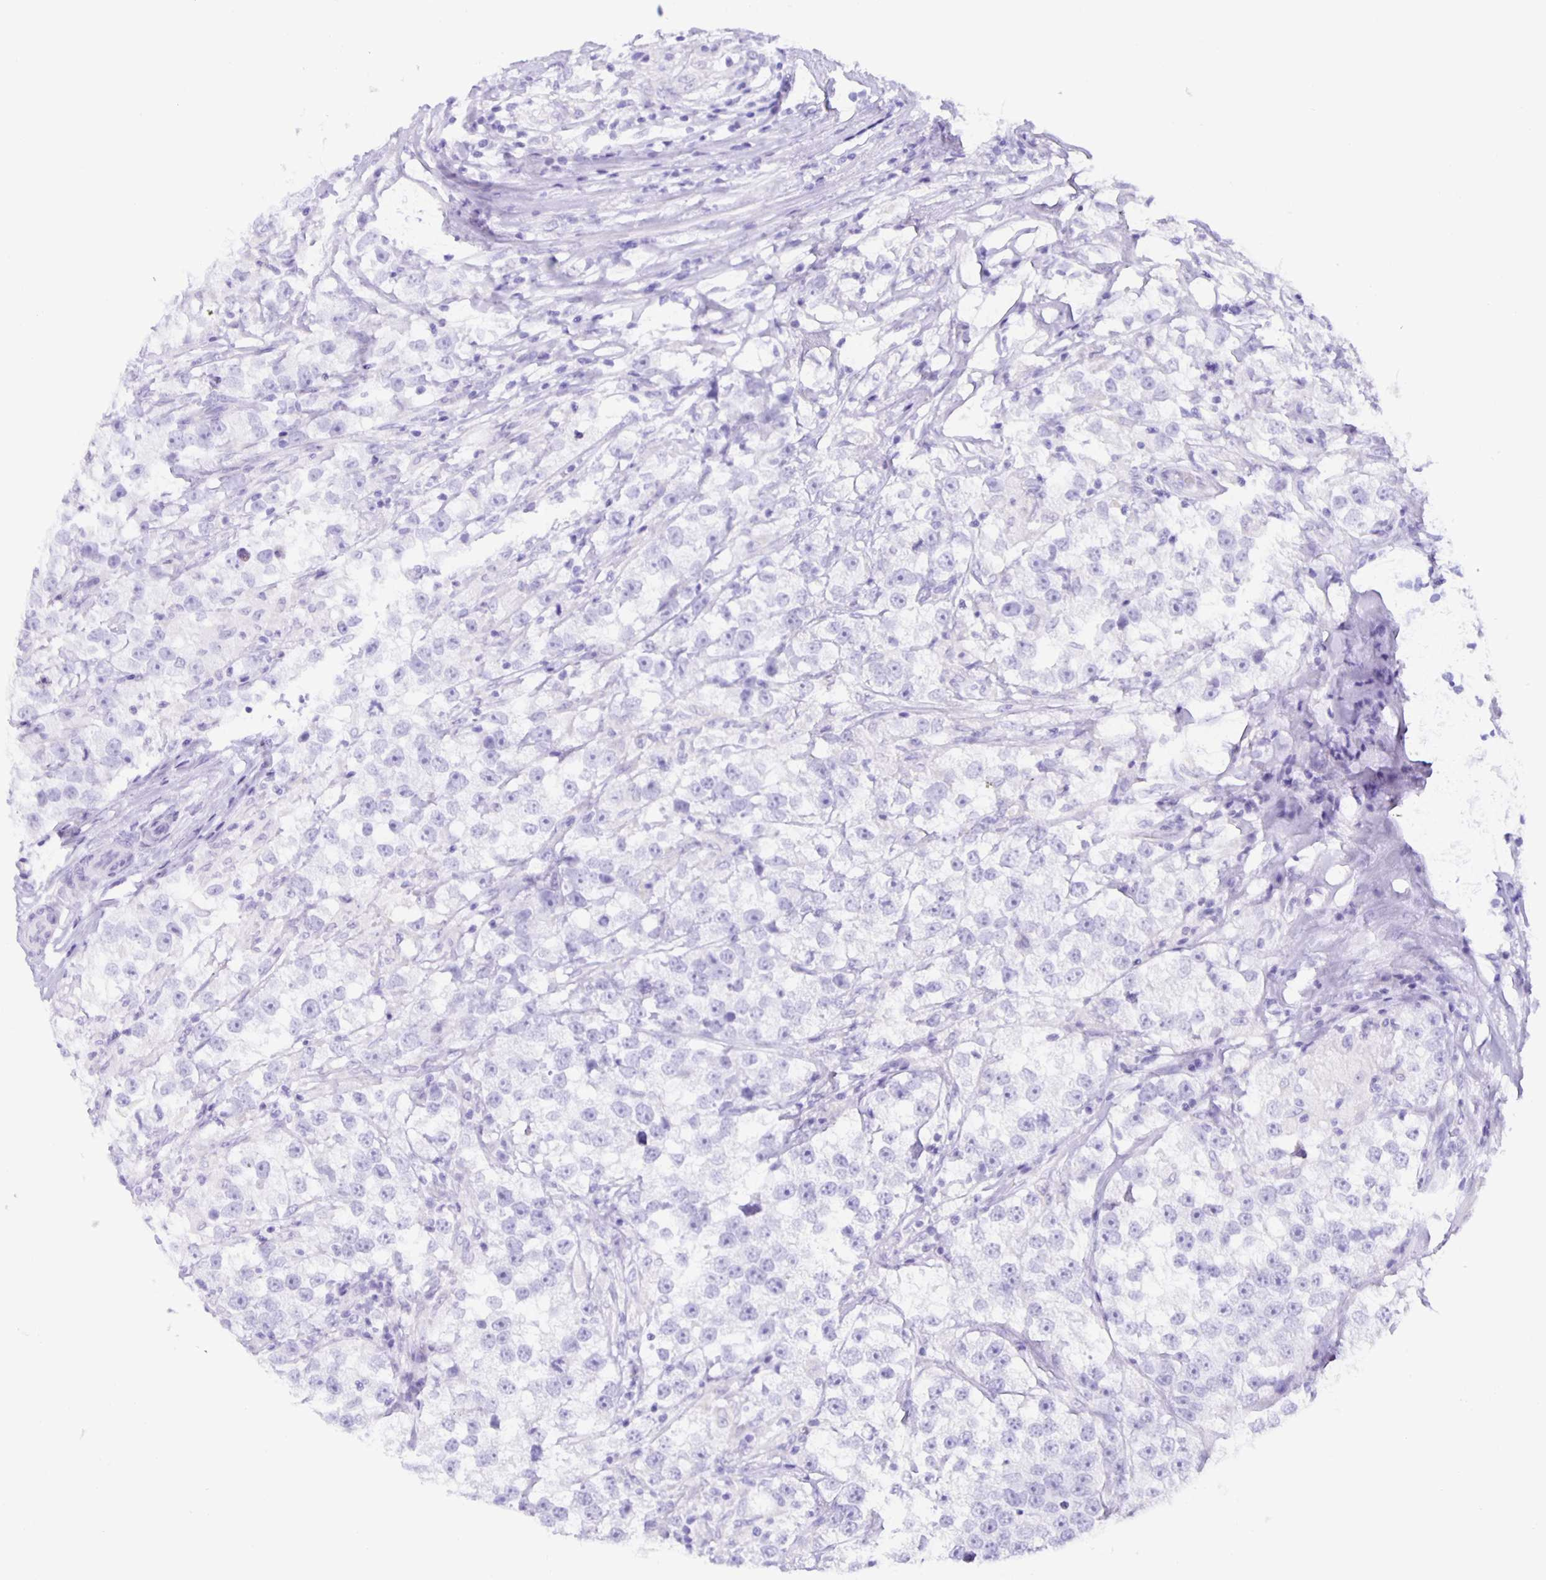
{"staining": {"intensity": "negative", "quantity": "none", "location": "none"}, "tissue": "testis cancer", "cell_type": "Tumor cells", "image_type": "cancer", "snomed": [{"axis": "morphology", "description": "Seminoma, NOS"}, {"axis": "topography", "description": "Testis"}], "caption": "Tumor cells show no significant expression in testis seminoma.", "gene": "AQP6", "patient": {"sex": "male", "age": 46}}